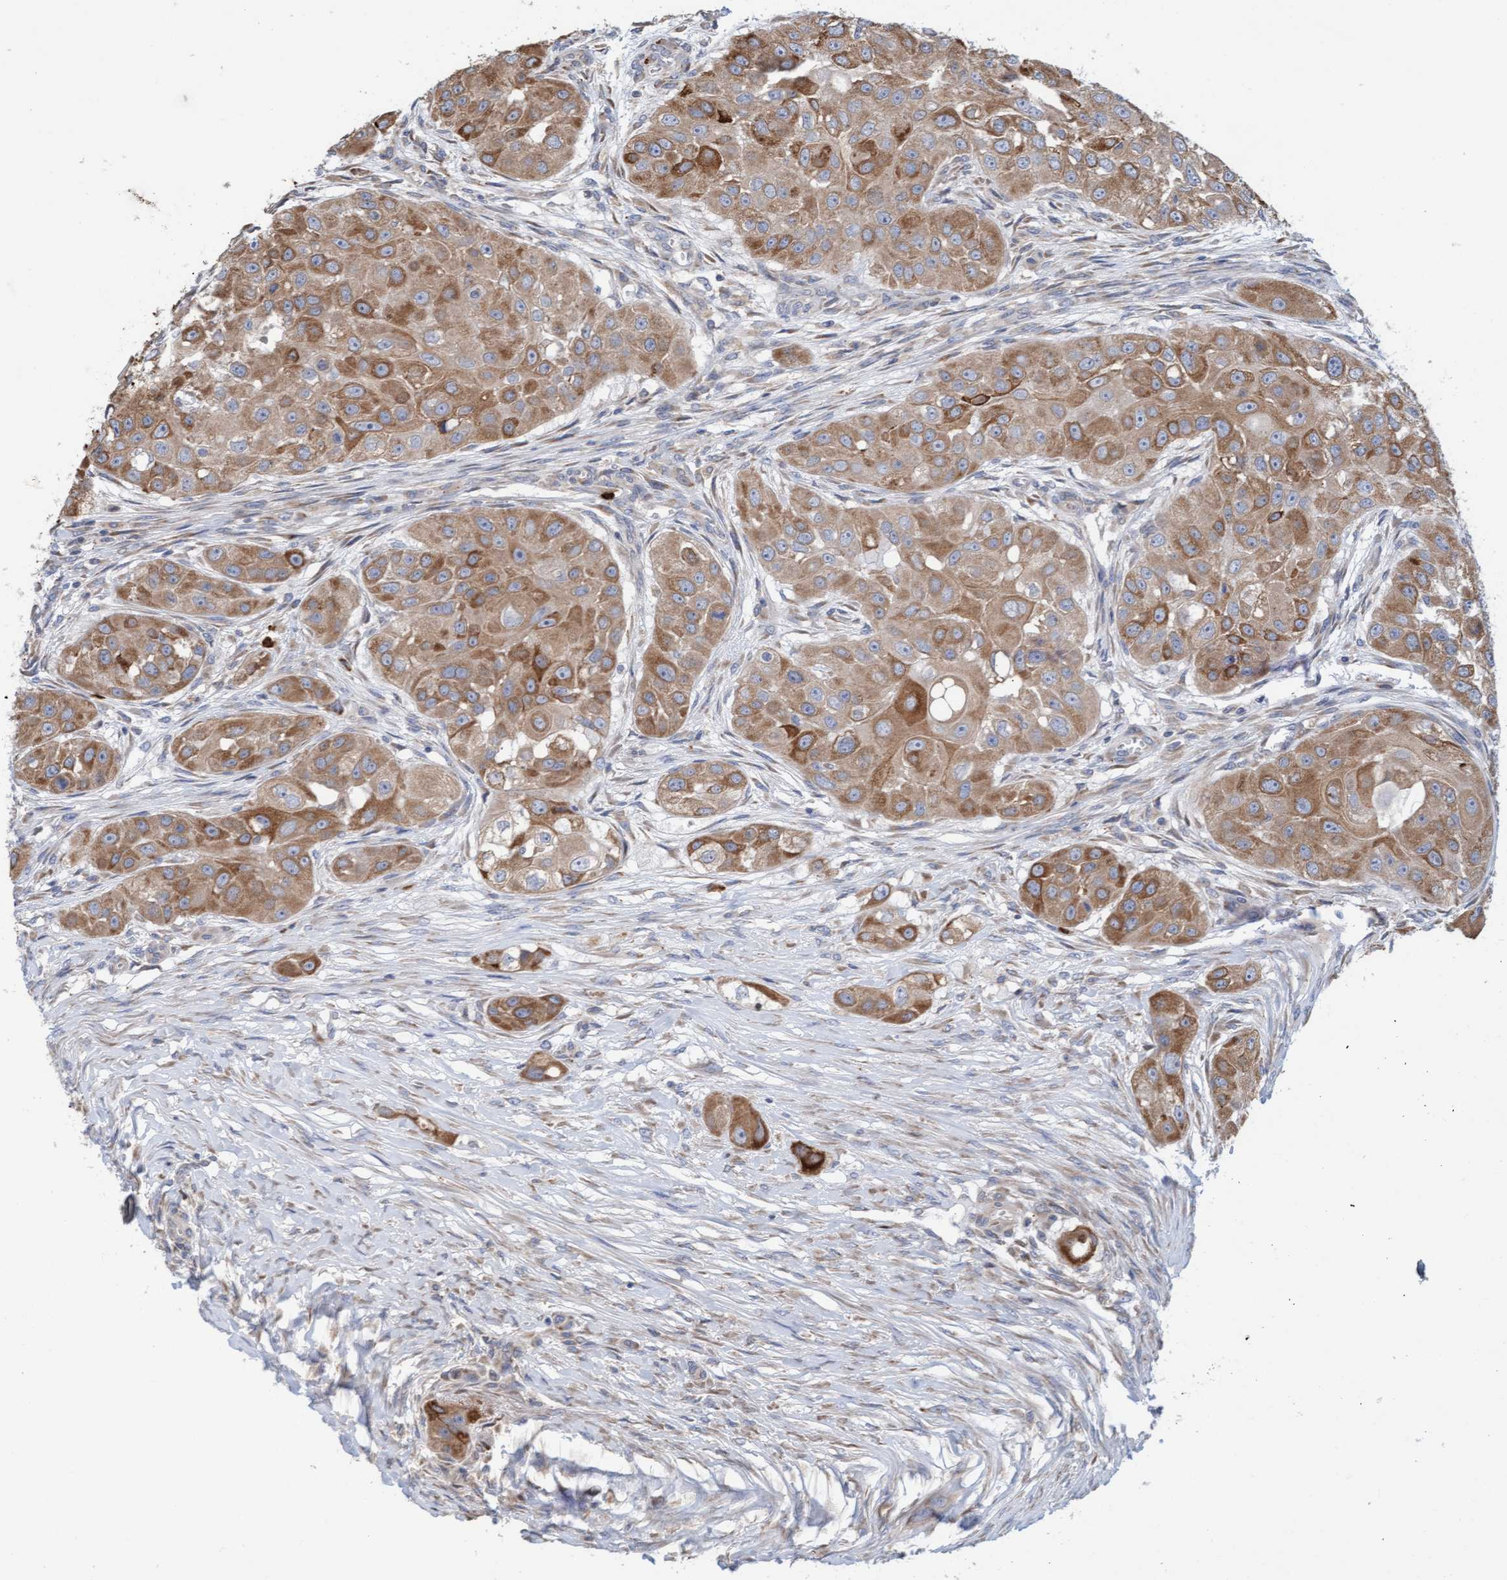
{"staining": {"intensity": "moderate", "quantity": ">75%", "location": "cytoplasmic/membranous"}, "tissue": "head and neck cancer", "cell_type": "Tumor cells", "image_type": "cancer", "snomed": [{"axis": "morphology", "description": "Normal tissue, NOS"}, {"axis": "morphology", "description": "Squamous cell carcinoma, NOS"}, {"axis": "topography", "description": "Skeletal muscle"}, {"axis": "topography", "description": "Head-Neck"}], "caption": "A medium amount of moderate cytoplasmic/membranous staining is identified in about >75% of tumor cells in squamous cell carcinoma (head and neck) tissue. The protein of interest is shown in brown color, while the nuclei are stained blue.", "gene": "MMP8", "patient": {"sex": "male", "age": 51}}